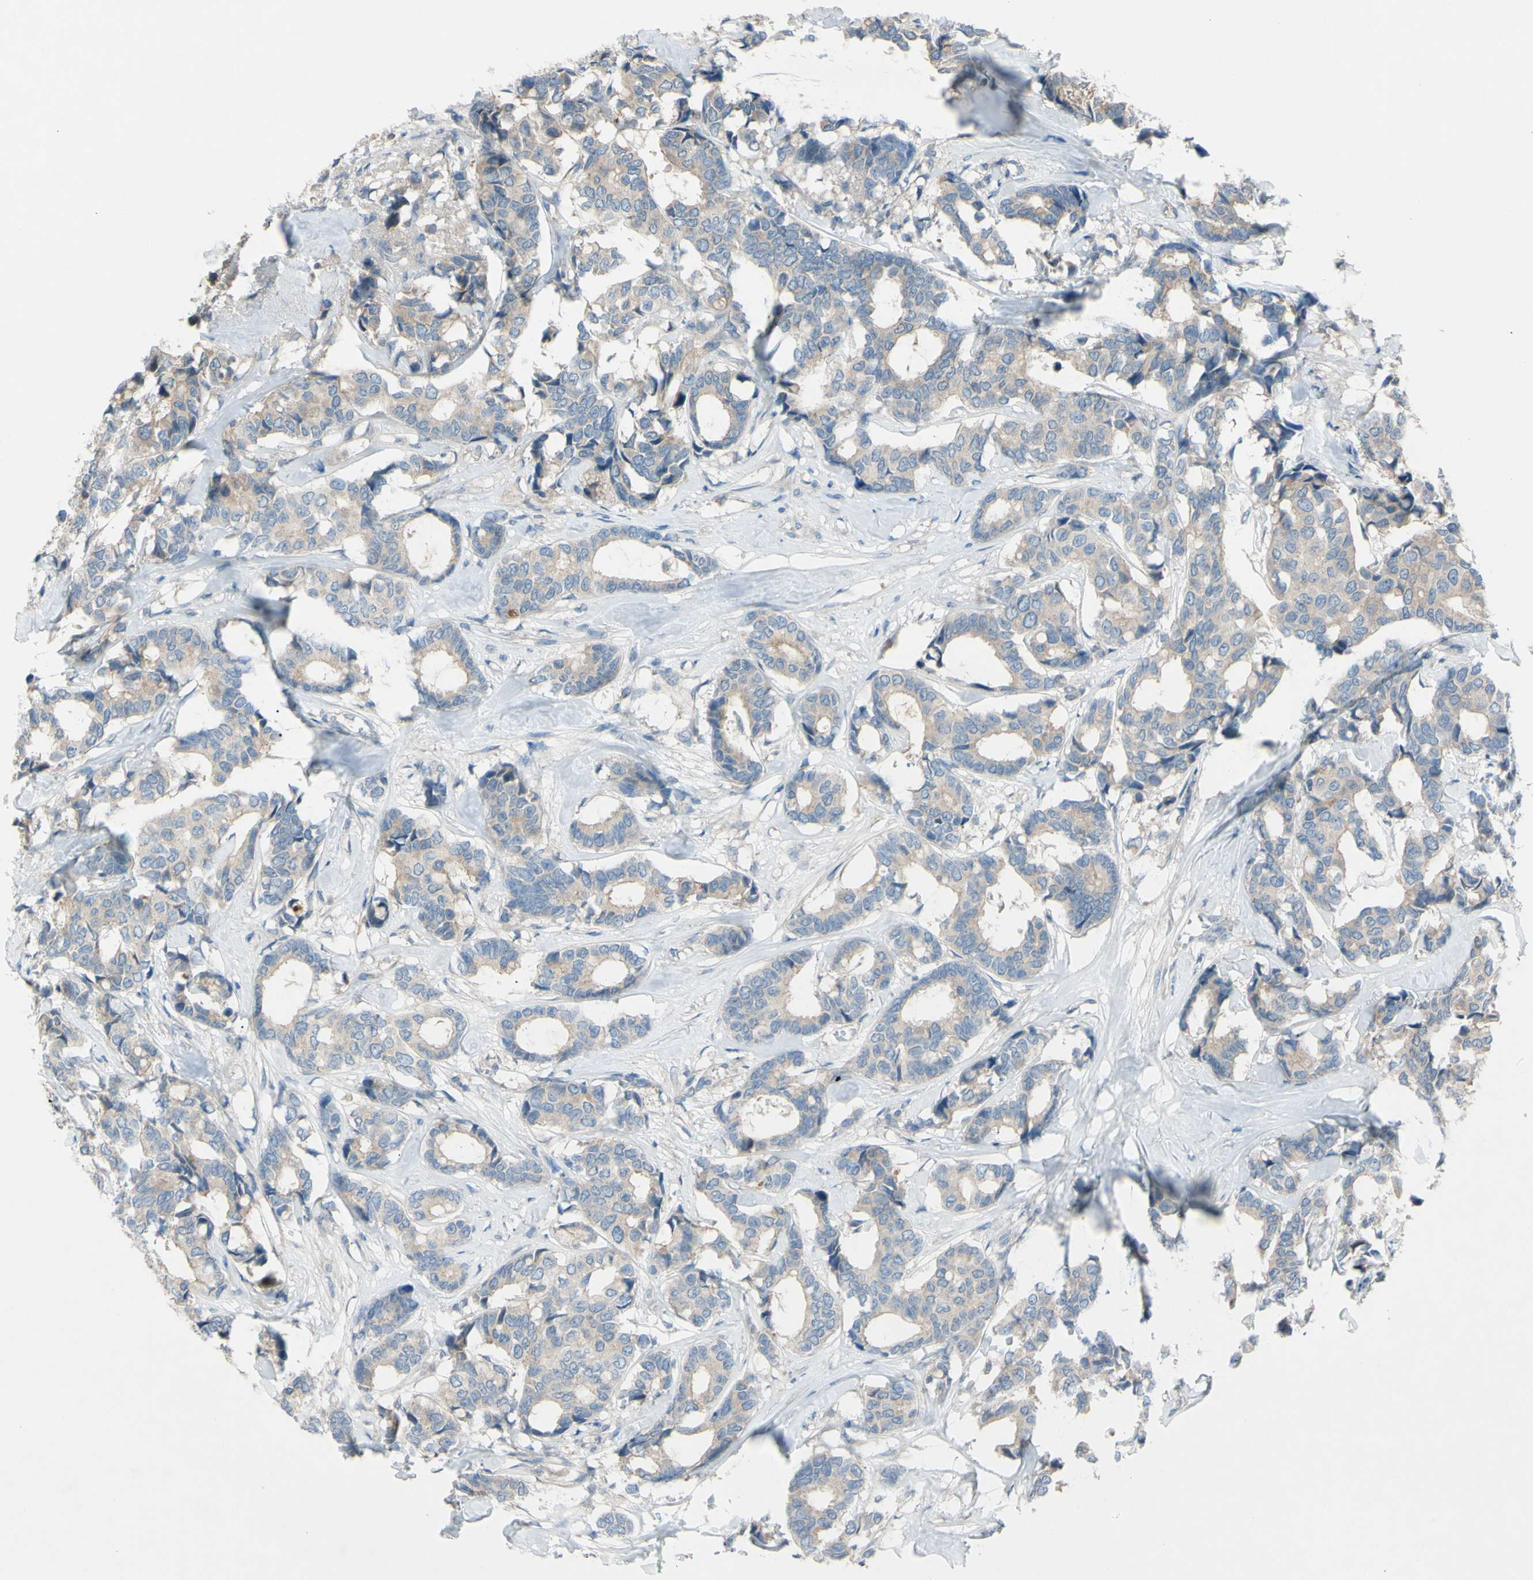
{"staining": {"intensity": "weak", "quantity": "25%-75%", "location": "cytoplasmic/membranous"}, "tissue": "breast cancer", "cell_type": "Tumor cells", "image_type": "cancer", "snomed": [{"axis": "morphology", "description": "Duct carcinoma"}, {"axis": "topography", "description": "Breast"}], "caption": "A low amount of weak cytoplasmic/membranous staining is identified in about 25%-75% of tumor cells in breast infiltrating ductal carcinoma tissue. The staining is performed using DAB brown chromogen to label protein expression. The nuclei are counter-stained blue using hematoxylin.", "gene": "ATRN", "patient": {"sex": "female", "age": 87}}